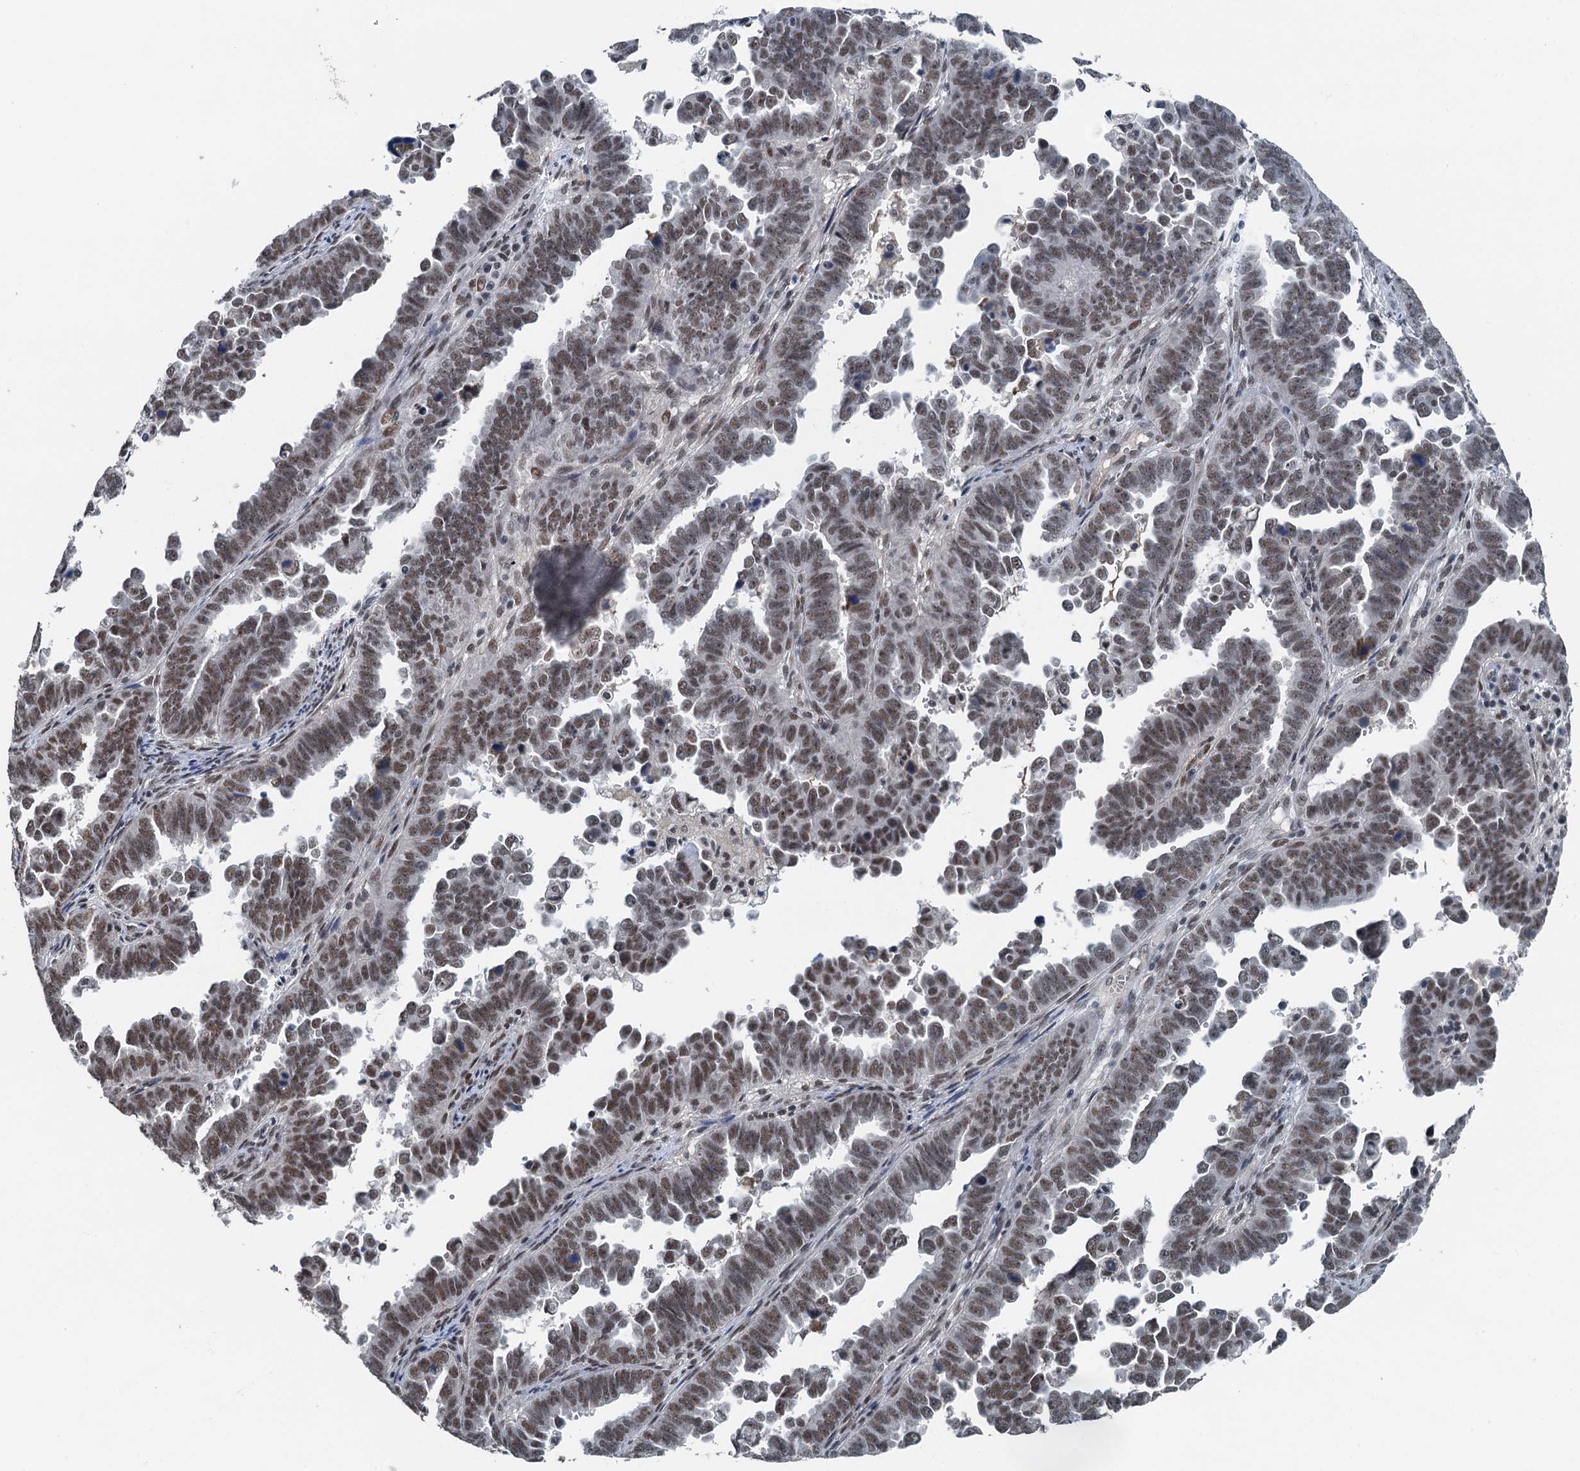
{"staining": {"intensity": "moderate", "quantity": ">75%", "location": "nuclear"}, "tissue": "endometrial cancer", "cell_type": "Tumor cells", "image_type": "cancer", "snomed": [{"axis": "morphology", "description": "Adenocarcinoma, NOS"}, {"axis": "topography", "description": "Endometrium"}], "caption": "Adenocarcinoma (endometrial) tissue shows moderate nuclear positivity in about >75% of tumor cells, visualized by immunohistochemistry. (DAB (3,3'-diaminobenzidine) IHC with brightfield microscopy, high magnification).", "gene": "MTA3", "patient": {"sex": "female", "age": 75}}